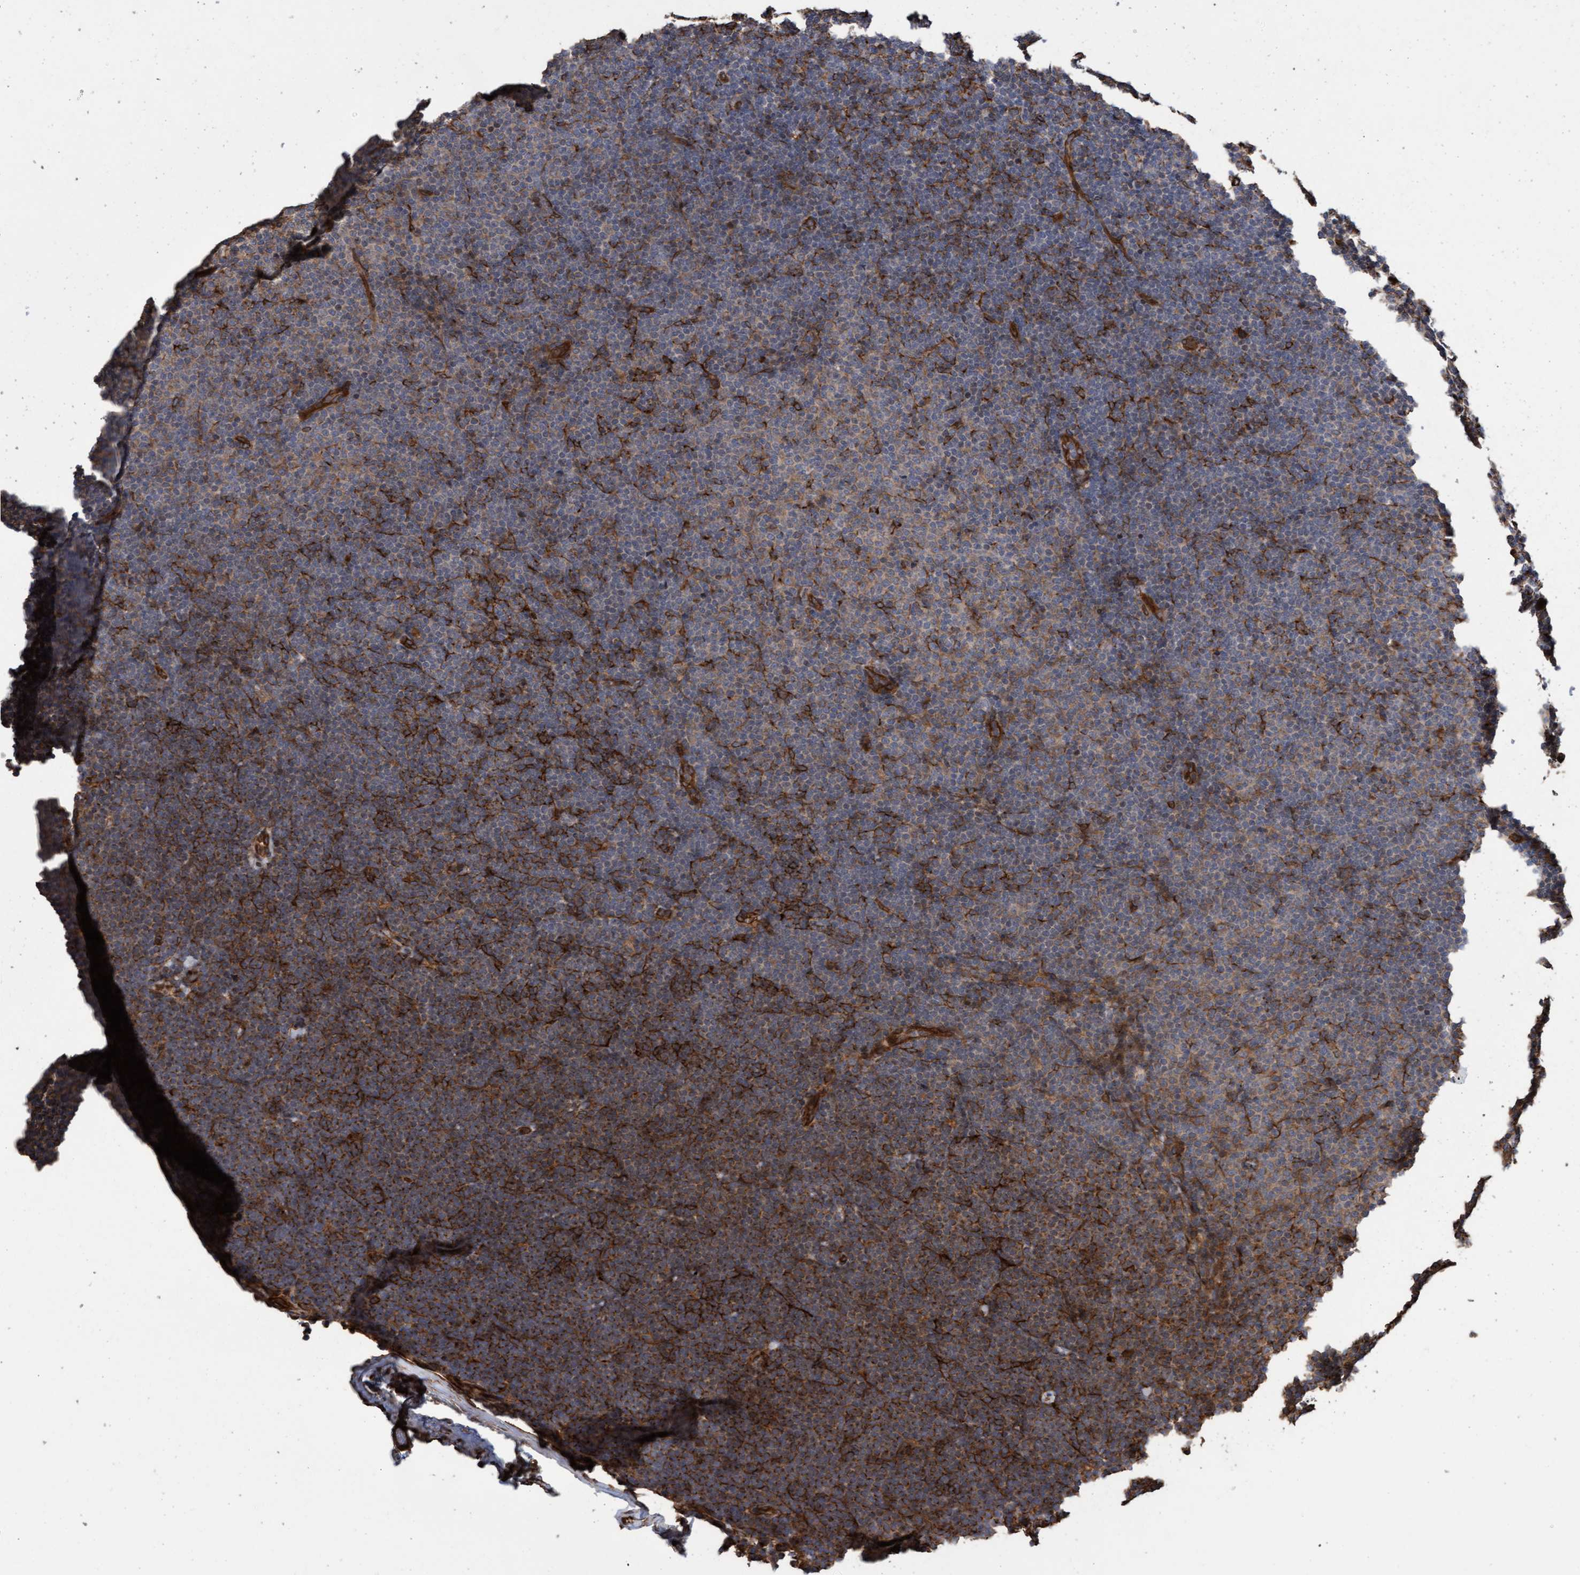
{"staining": {"intensity": "moderate", "quantity": "25%-75%", "location": "cytoplasmic/membranous"}, "tissue": "lymphoma", "cell_type": "Tumor cells", "image_type": "cancer", "snomed": [{"axis": "morphology", "description": "Malignant lymphoma, non-Hodgkin's type, Low grade"}, {"axis": "topography", "description": "Lymph node"}], "caption": "An immunohistochemistry photomicrograph of tumor tissue is shown. Protein staining in brown labels moderate cytoplasmic/membranous positivity in malignant lymphoma, non-Hodgkin's type (low-grade) within tumor cells.", "gene": "CDC42EP4", "patient": {"sex": "female", "age": 53}}